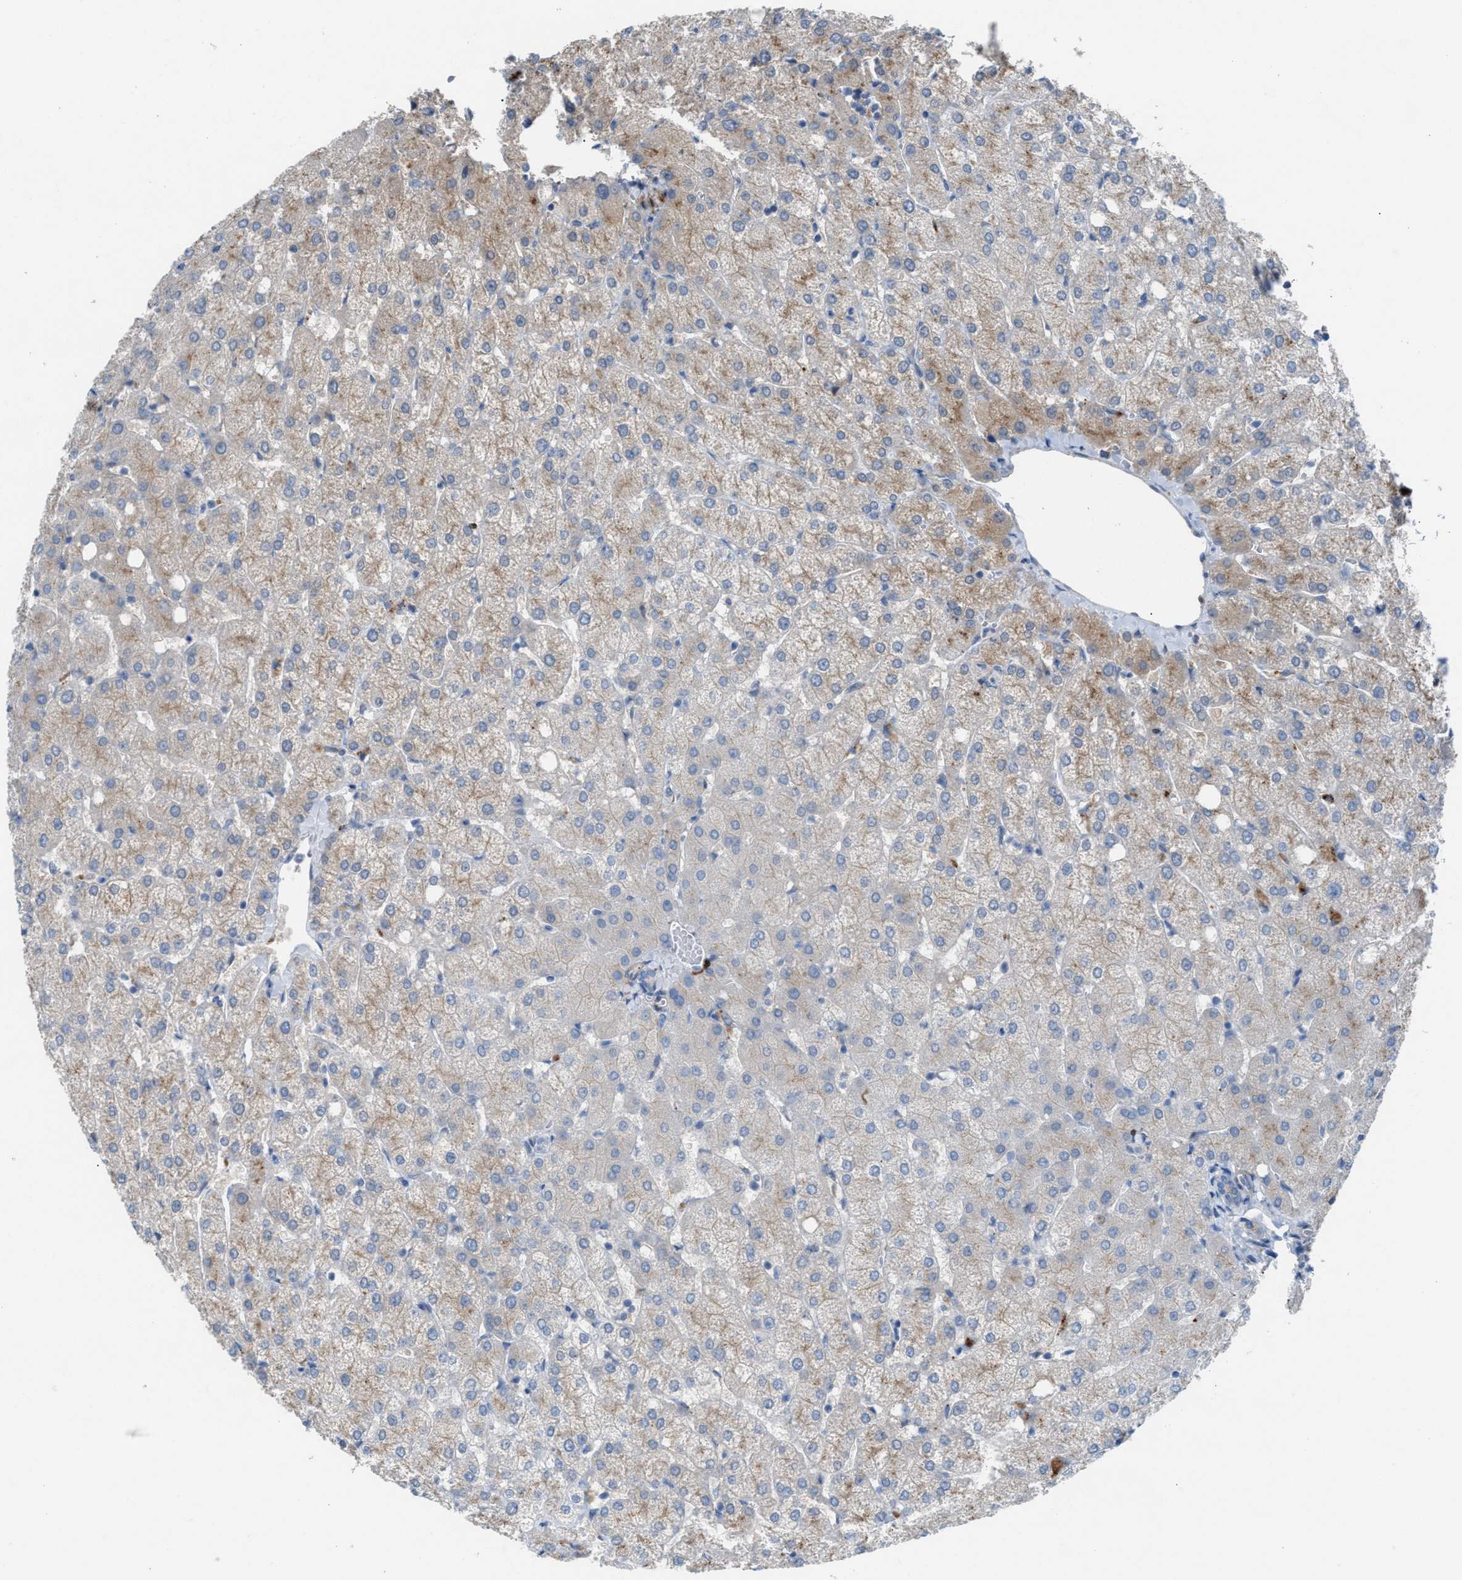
{"staining": {"intensity": "negative", "quantity": "none", "location": "none"}, "tissue": "liver", "cell_type": "Cholangiocytes", "image_type": "normal", "snomed": [{"axis": "morphology", "description": "Normal tissue, NOS"}, {"axis": "topography", "description": "Liver"}], "caption": "This is an IHC image of normal human liver. There is no expression in cholangiocytes.", "gene": "ASPA", "patient": {"sex": "female", "age": 54}}